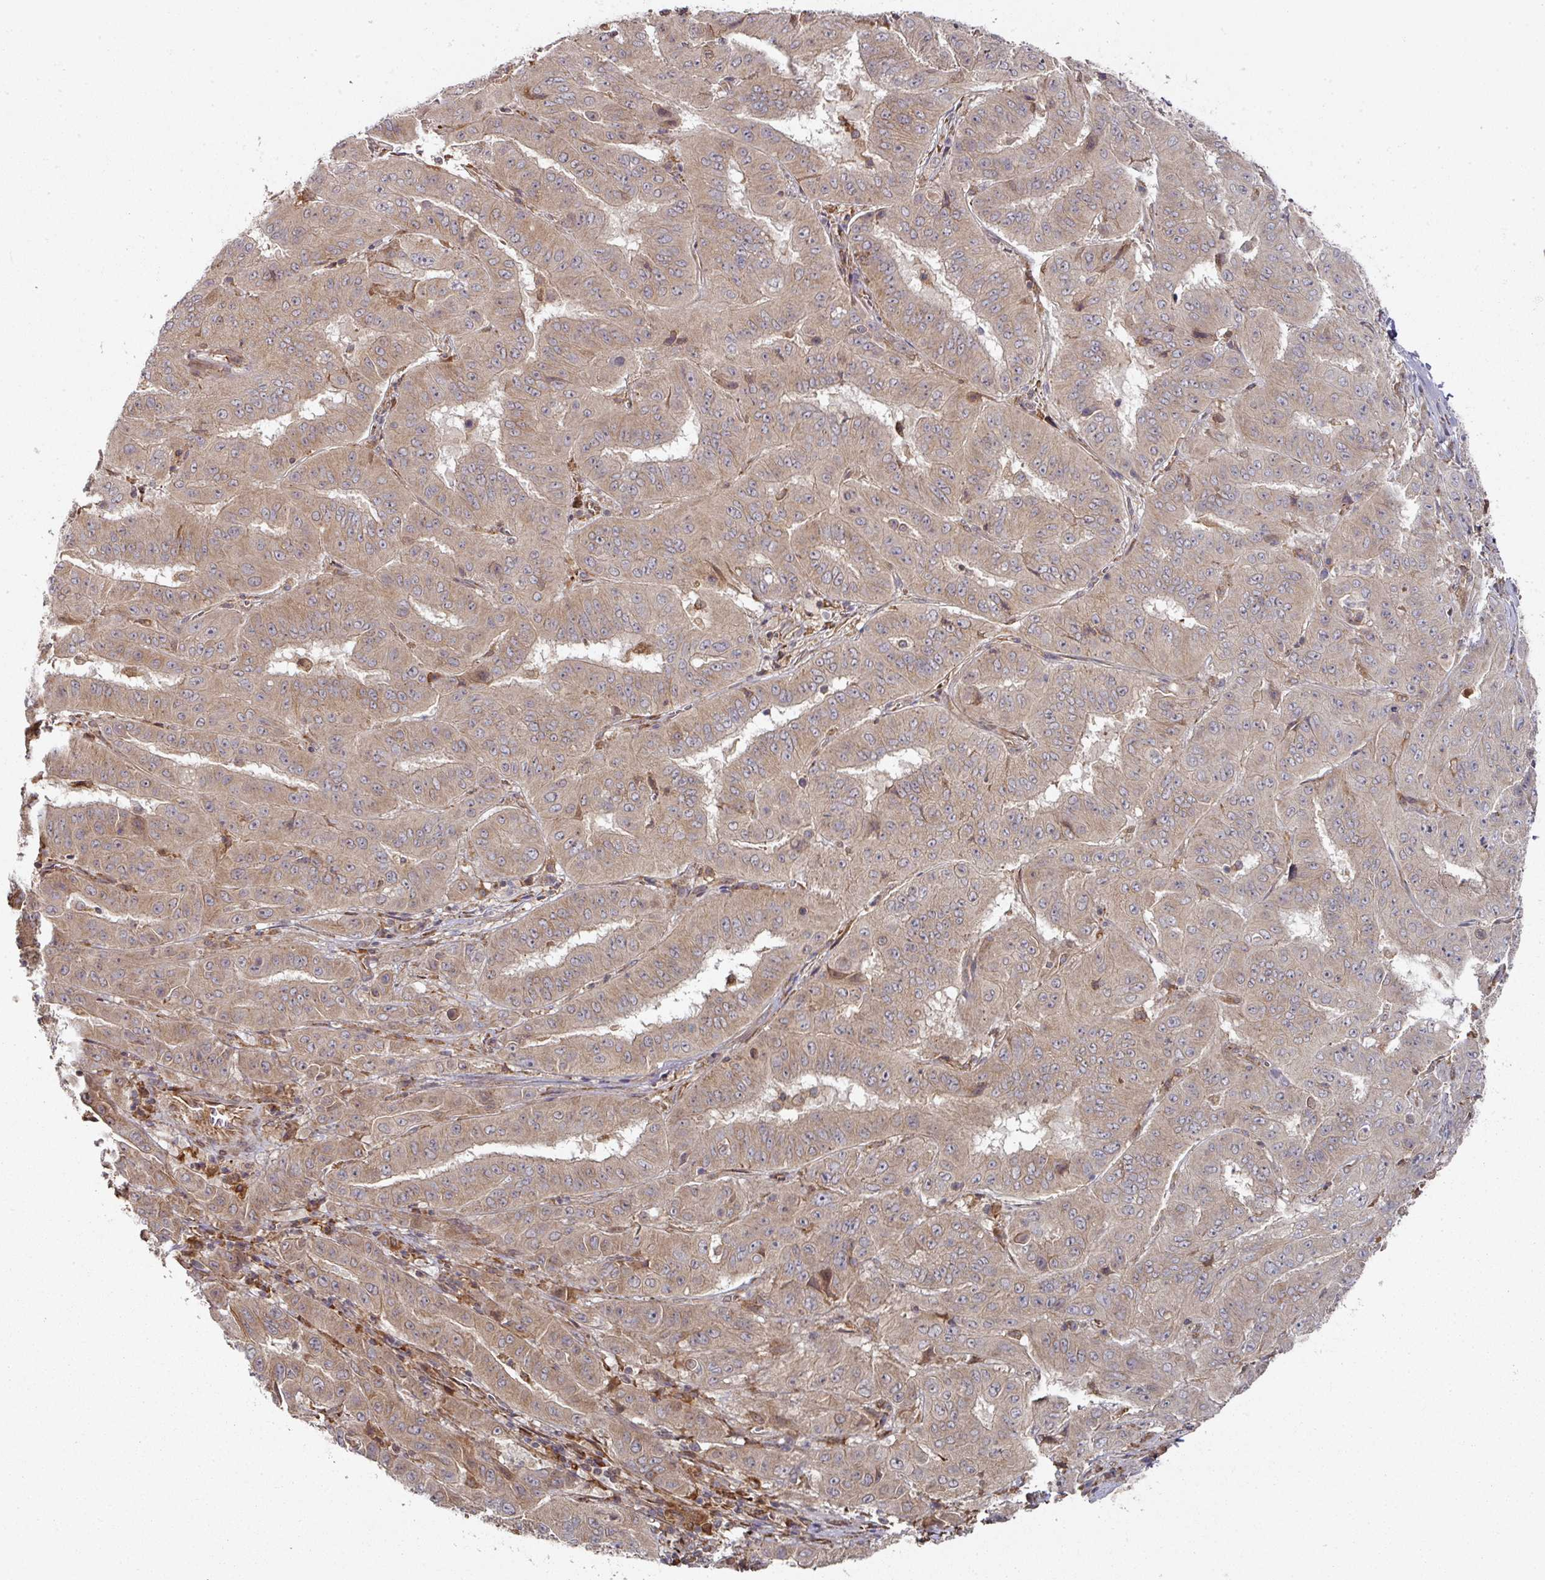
{"staining": {"intensity": "moderate", "quantity": ">75%", "location": "cytoplasmic/membranous"}, "tissue": "pancreatic cancer", "cell_type": "Tumor cells", "image_type": "cancer", "snomed": [{"axis": "morphology", "description": "Adenocarcinoma, NOS"}, {"axis": "topography", "description": "Pancreas"}], "caption": "Moderate cytoplasmic/membranous expression for a protein is identified in approximately >75% of tumor cells of pancreatic adenocarcinoma using immunohistochemistry.", "gene": "CEP95", "patient": {"sex": "male", "age": 63}}